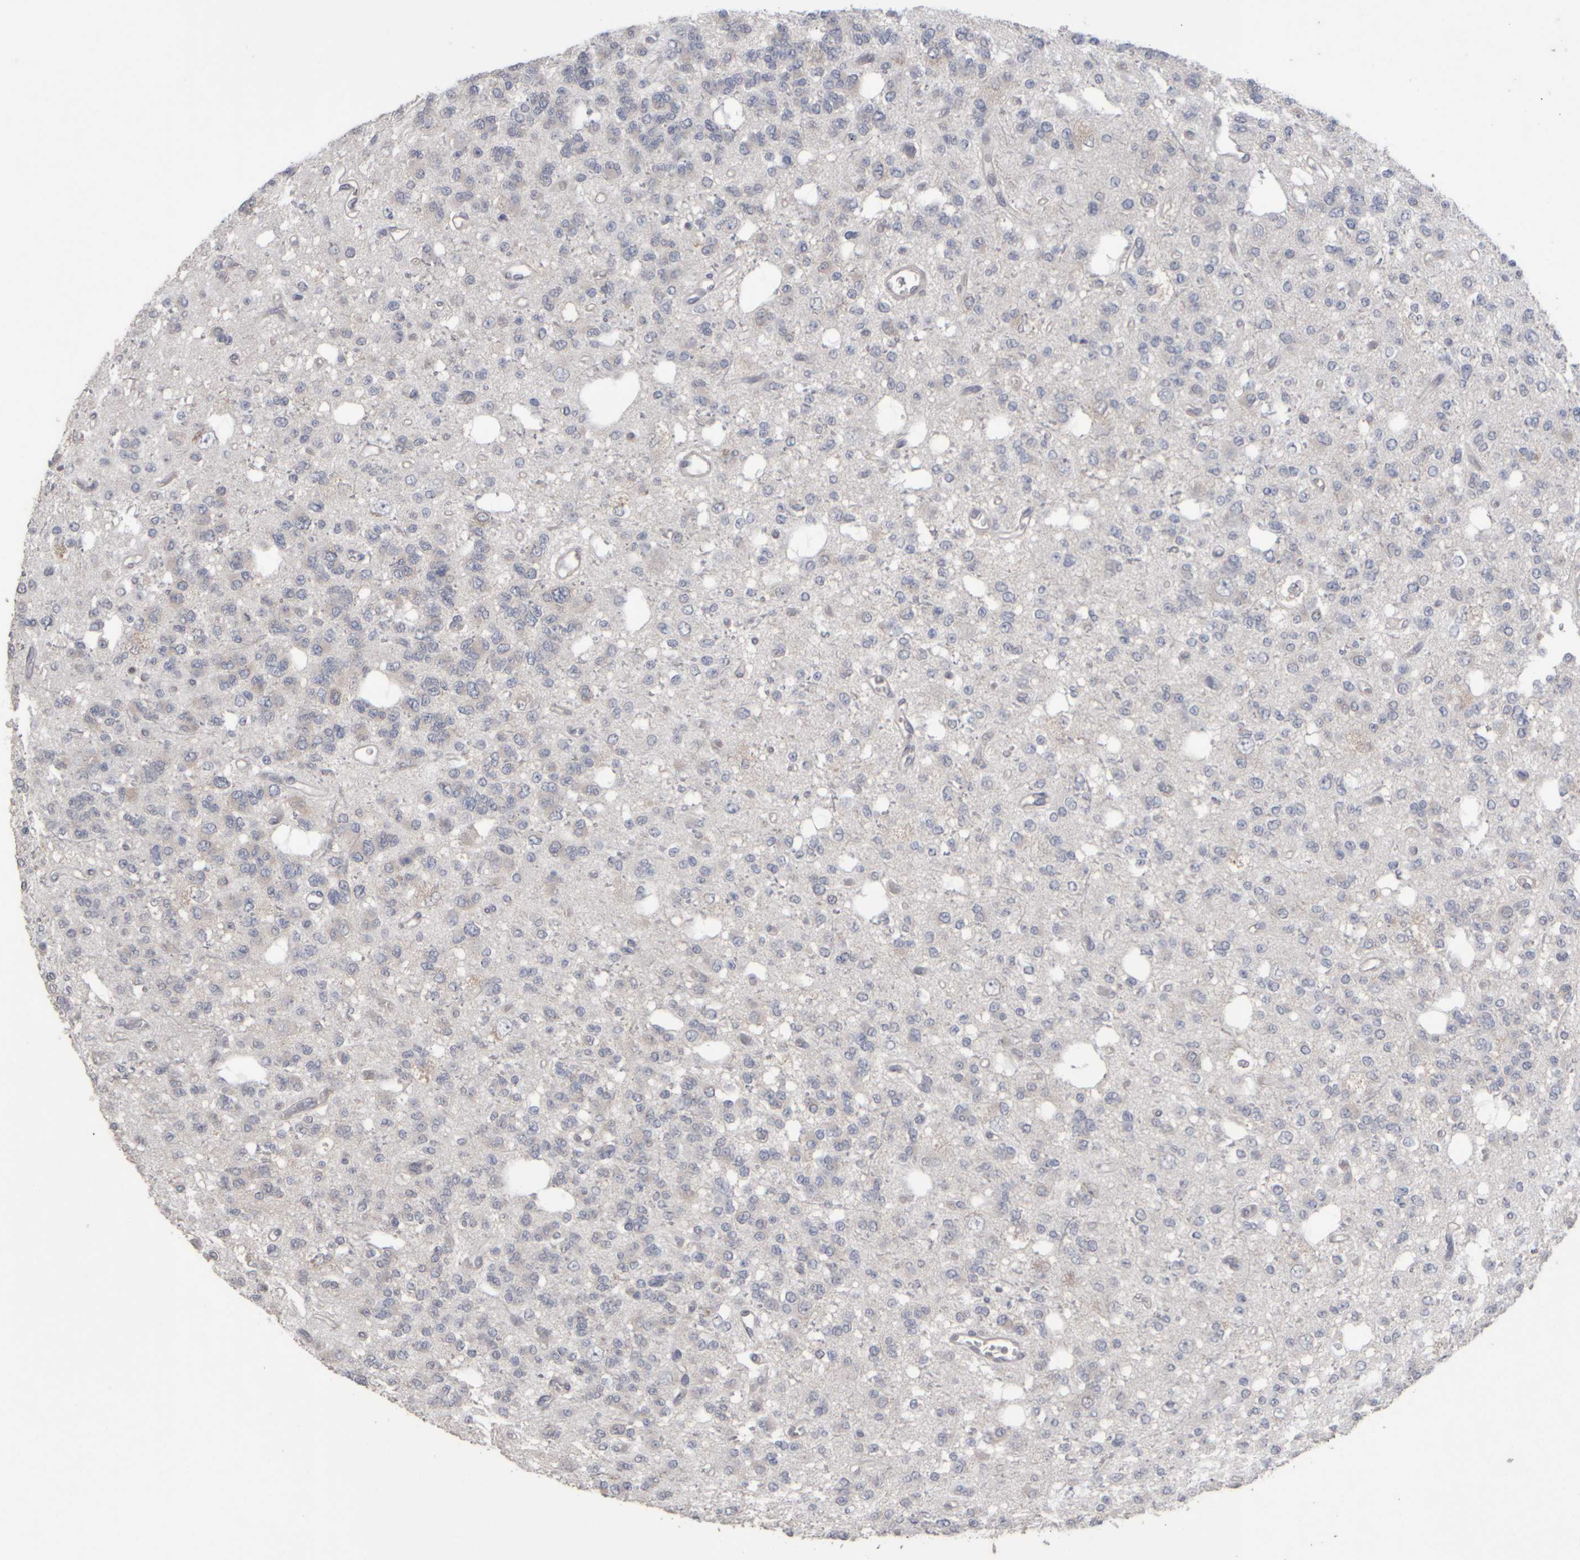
{"staining": {"intensity": "negative", "quantity": "none", "location": "none"}, "tissue": "glioma", "cell_type": "Tumor cells", "image_type": "cancer", "snomed": [{"axis": "morphology", "description": "Glioma, malignant, Low grade"}, {"axis": "topography", "description": "Brain"}], "caption": "The photomicrograph shows no staining of tumor cells in malignant low-grade glioma.", "gene": "EPHX2", "patient": {"sex": "male", "age": 38}}